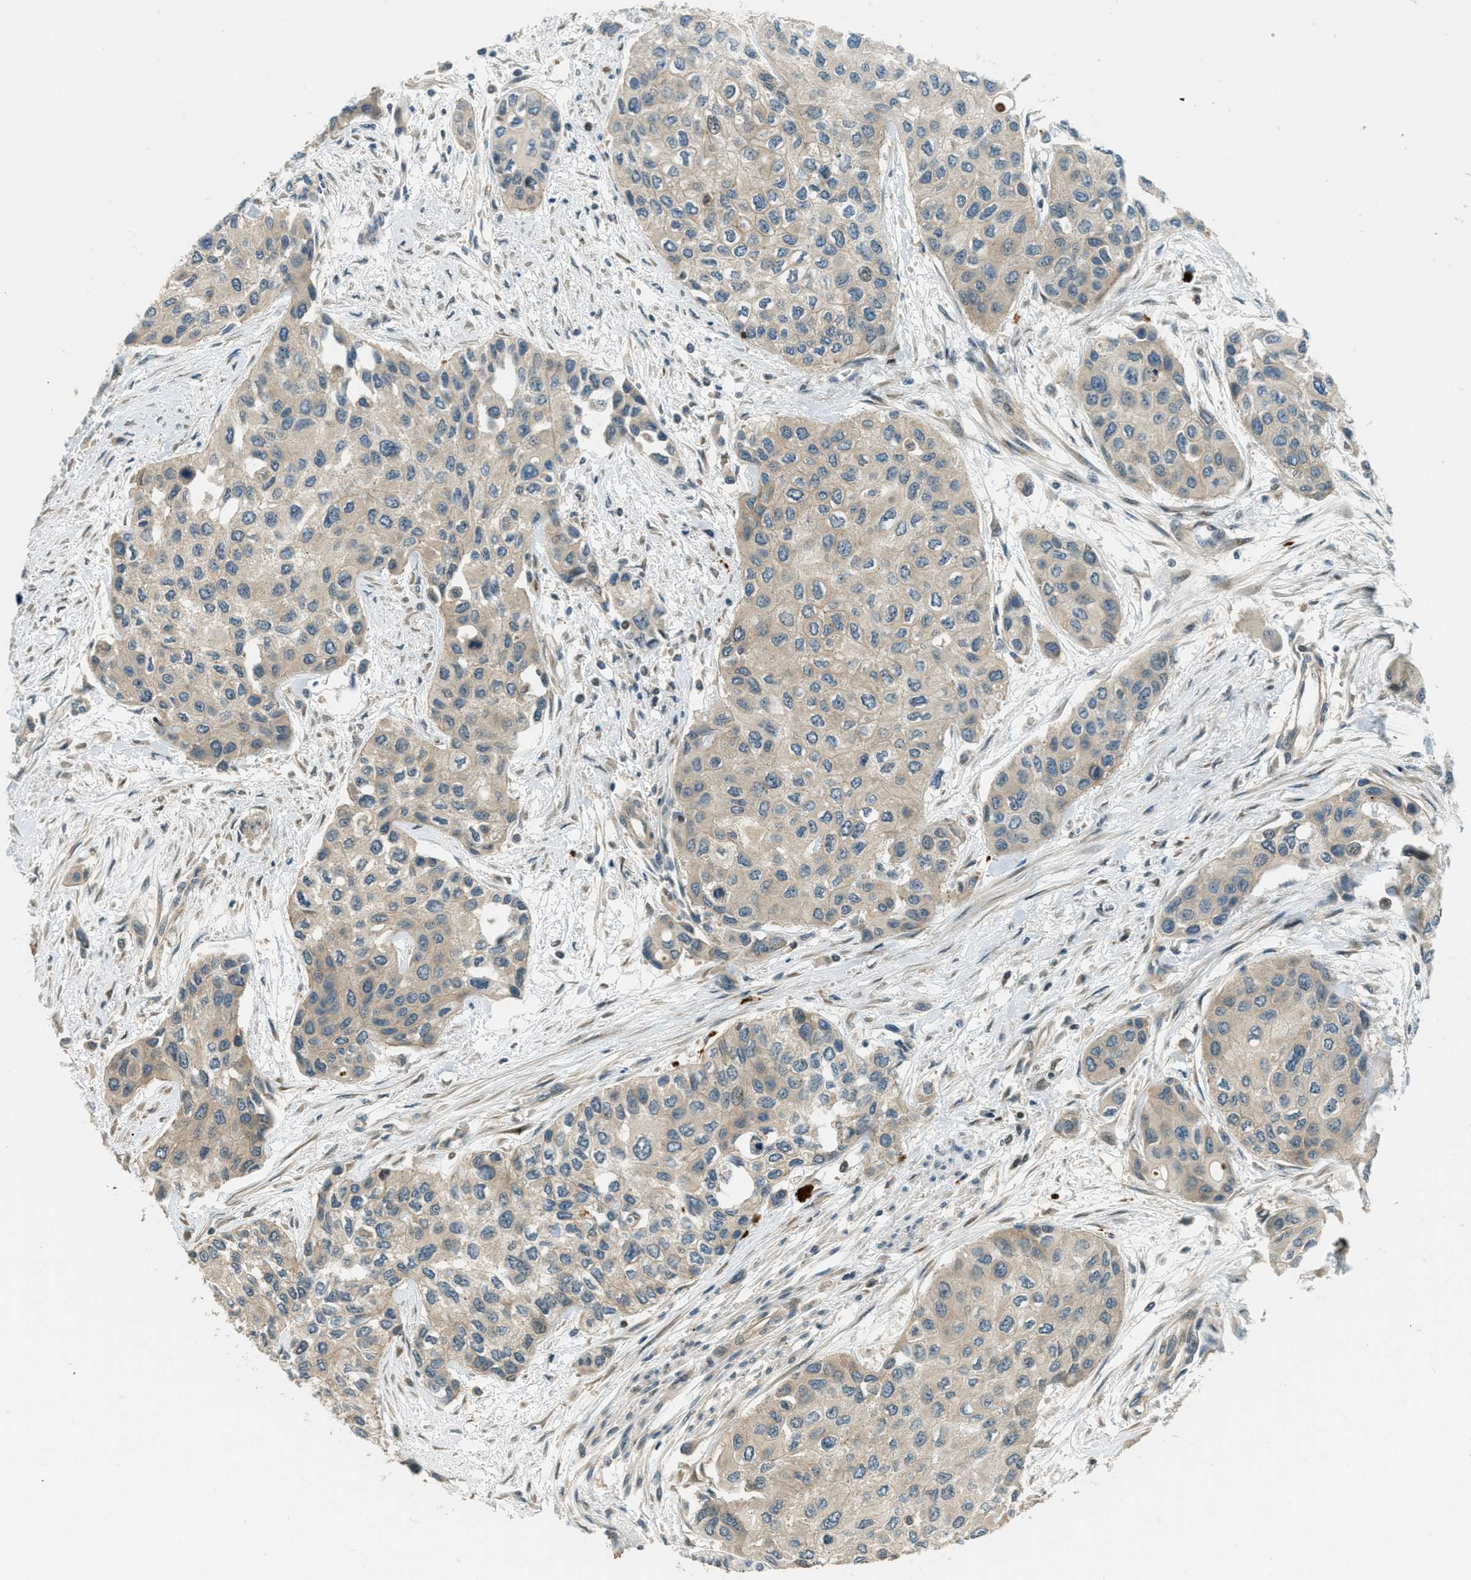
{"staining": {"intensity": "weak", "quantity": ">75%", "location": "cytoplasmic/membranous"}, "tissue": "urothelial cancer", "cell_type": "Tumor cells", "image_type": "cancer", "snomed": [{"axis": "morphology", "description": "Urothelial carcinoma, High grade"}, {"axis": "topography", "description": "Urinary bladder"}], "caption": "Protein analysis of urothelial carcinoma (high-grade) tissue demonstrates weak cytoplasmic/membranous staining in approximately >75% of tumor cells. The protein is shown in brown color, while the nuclei are stained blue.", "gene": "PTPN23", "patient": {"sex": "female", "age": 56}}